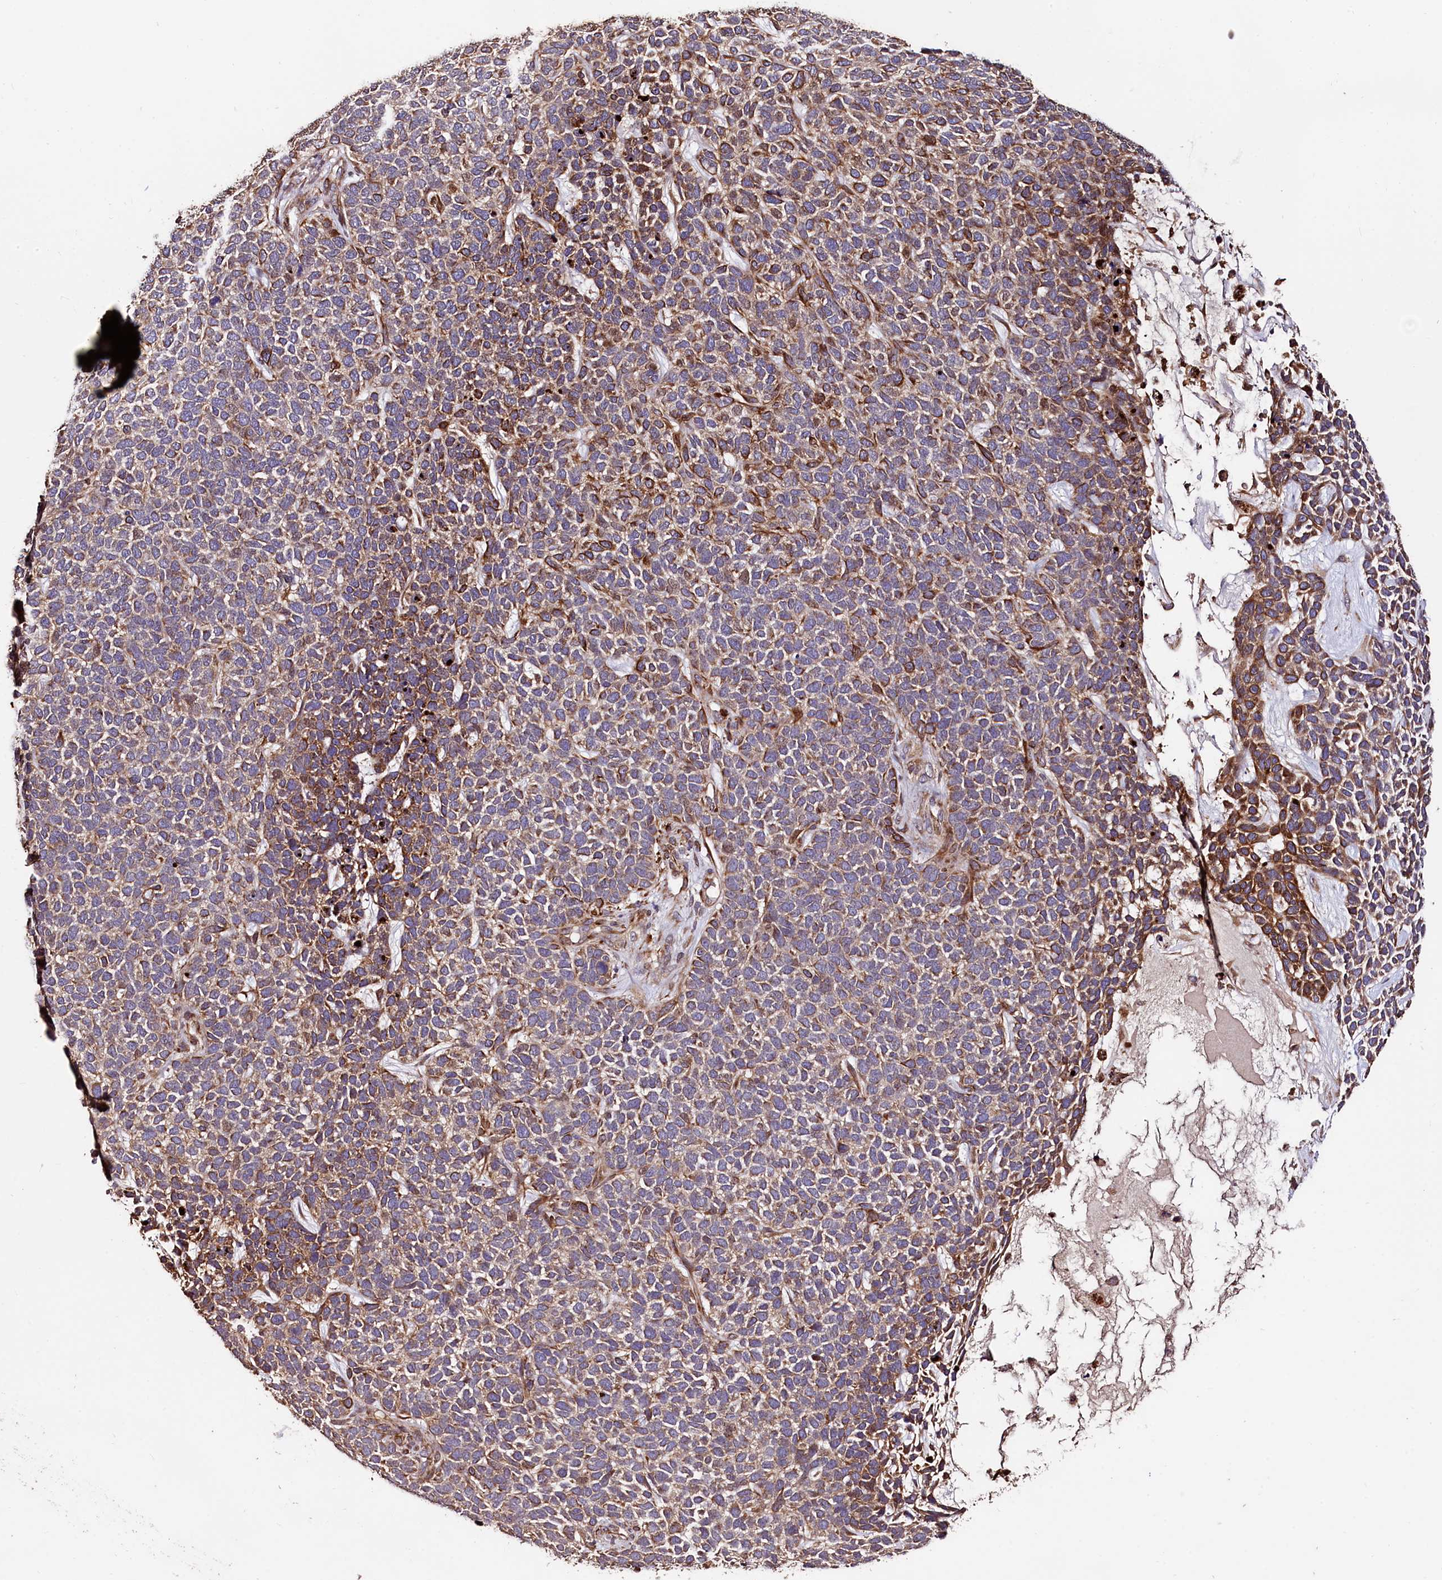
{"staining": {"intensity": "moderate", "quantity": ">75%", "location": "cytoplasmic/membranous"}, "tissue": "skin cancer", "cell_type": "Tumor cells", "image_type": "cancer", "snomed": [{"axis": "morphology", "description": "Basal cell carcinoma"}, {"axis": "topography", "description": "Skin"}], "caption": "Protein positivity by immunohistochemistry (IHC) reveals moderate cytoplasmic/membranous staining in approximately >75% of tumor cells in basal cell carcinoma (skin).", "gene": "RASSF1", "patient": {"sex": "female", "age": 84}}